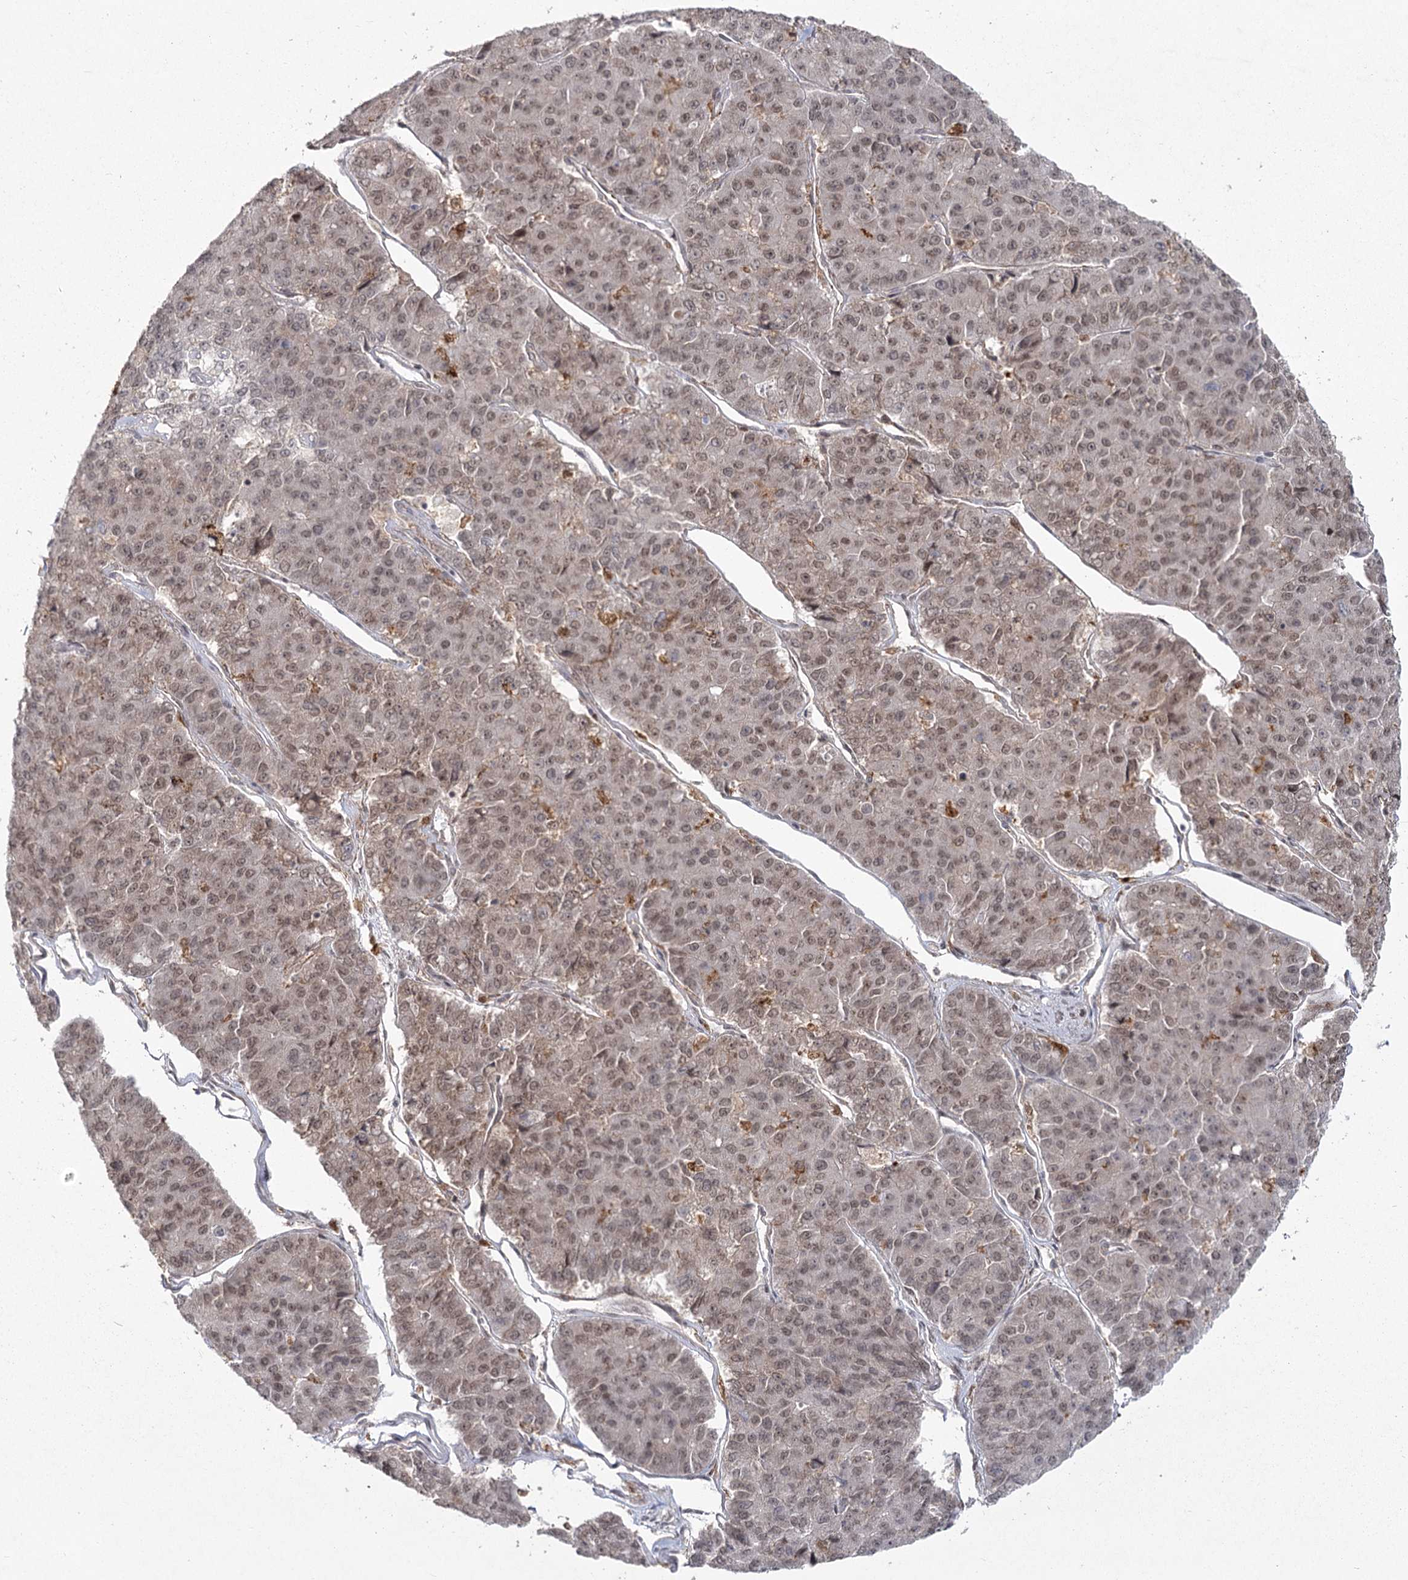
{"staining": {"intensity": "moderate", "quantity": ">75%", "location": "nuclear"}, "tissue": "pancreatic cancer", "cell_type": "Tumor cells", "image_type": "cancer", "snomed": [{"axis": "morphology", "description": "Adenocarcinoma, NOS"}, {"axis": "topography", "description": "Pancreas"}], "caption": "Tumor cells display medium levels of moderate nuclear positivity in about >75% of cells in pancreatic cancer (adenocarcinoma).", "gene": "AP2M1", "patient": {"sex": "male", "age": 50}}